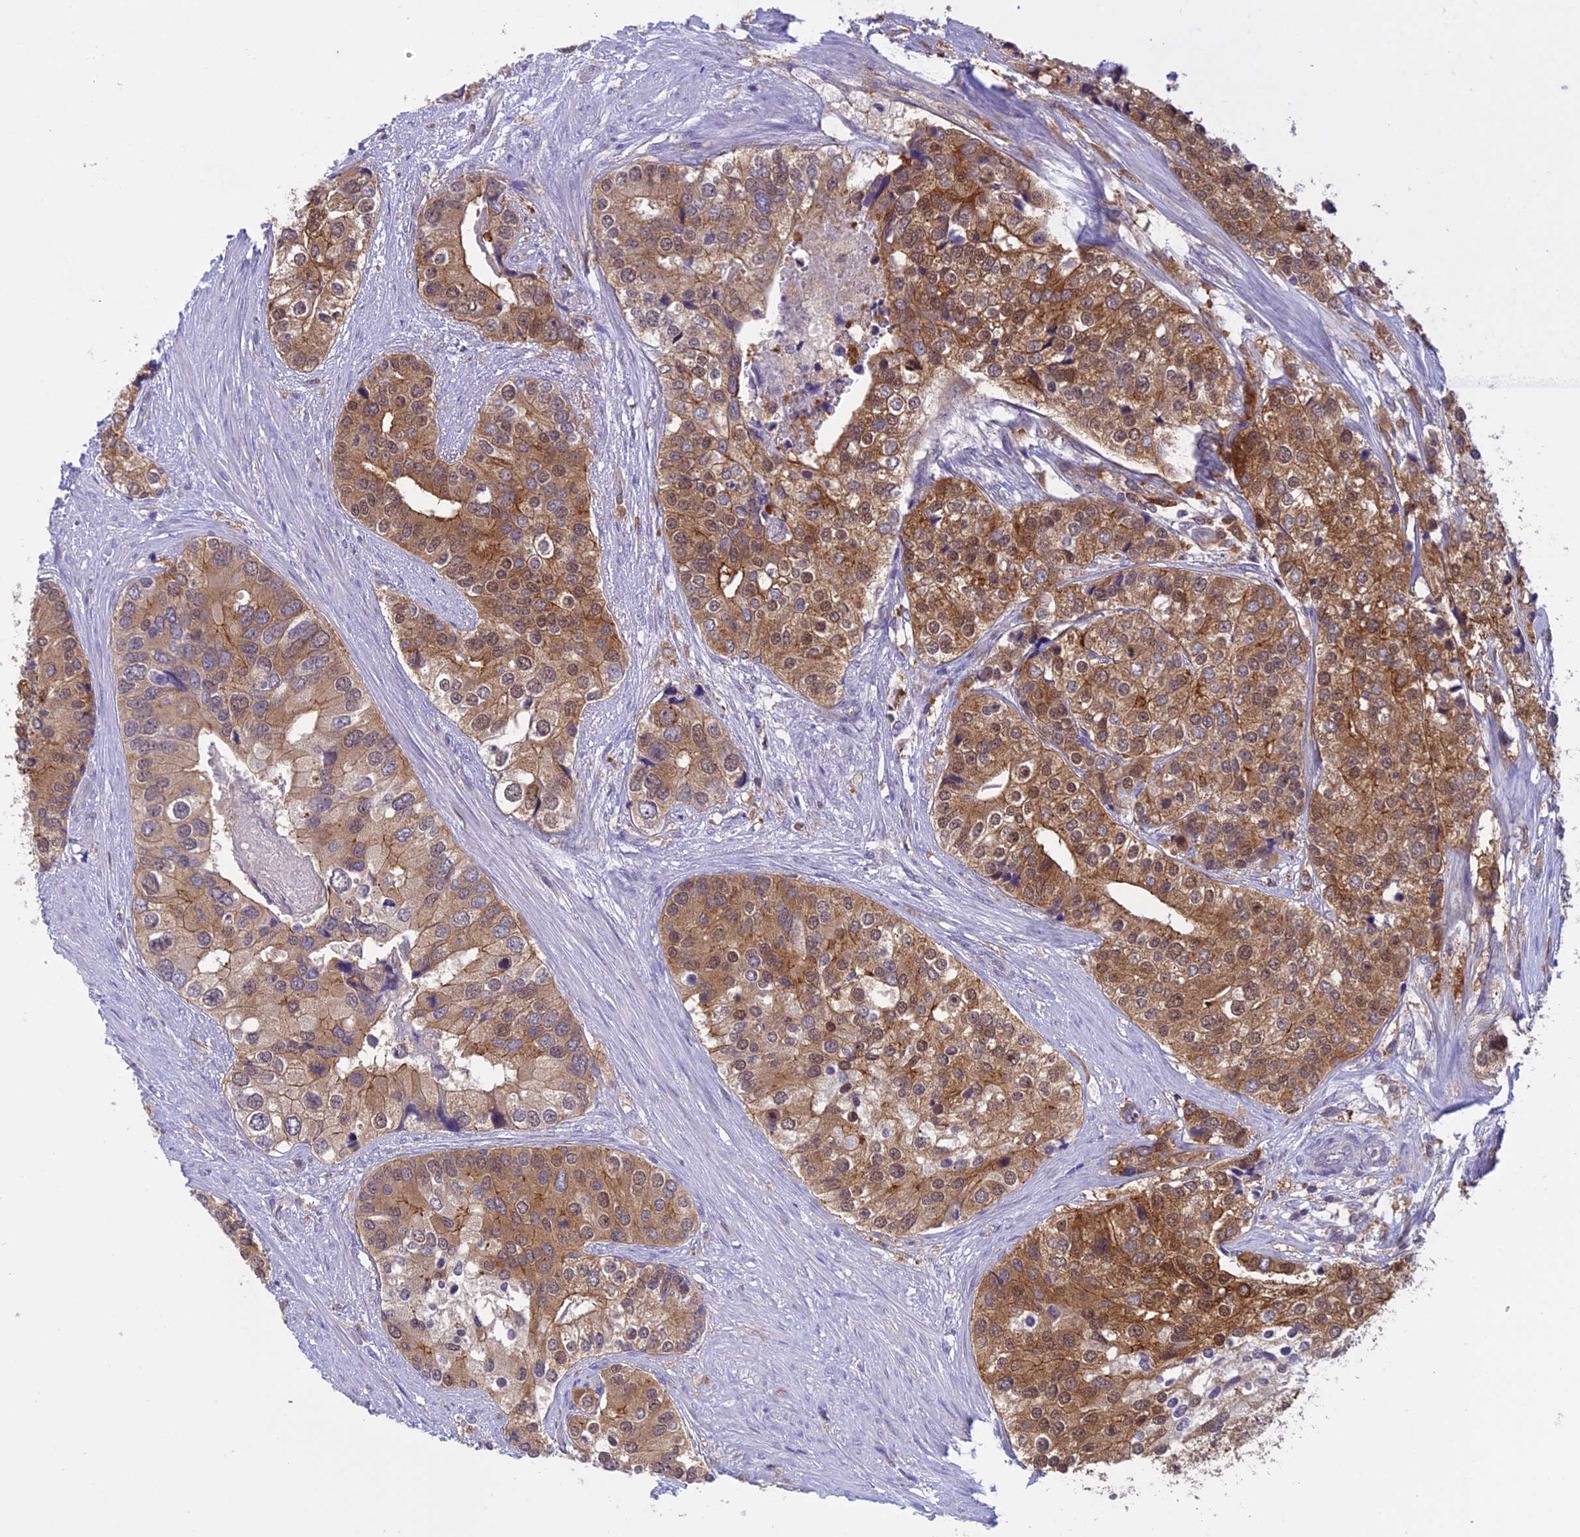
{"staining": {"intensity": "strong", "quantity": ">75%", "location": "cytoplasmic/membranous,nuclear"}, "tissue": "prostate cancer", "cell_type": "Tumor cells", "image_type": "cancer", "snomed": [{"axis": "morphology", "description": "Adenocarcinoma, High grade"}, {"axis": "topography", "description": "Prostate"}], "caption": "A micrograph of high-grade adenocarcinoma (prostate) stained for a protein exhibits strong cytoplasmic/membranous and nuclear brown staining in tumor cells.", "gene": "UBE2G1", "patient": {"sex": "male", "age": 62}}